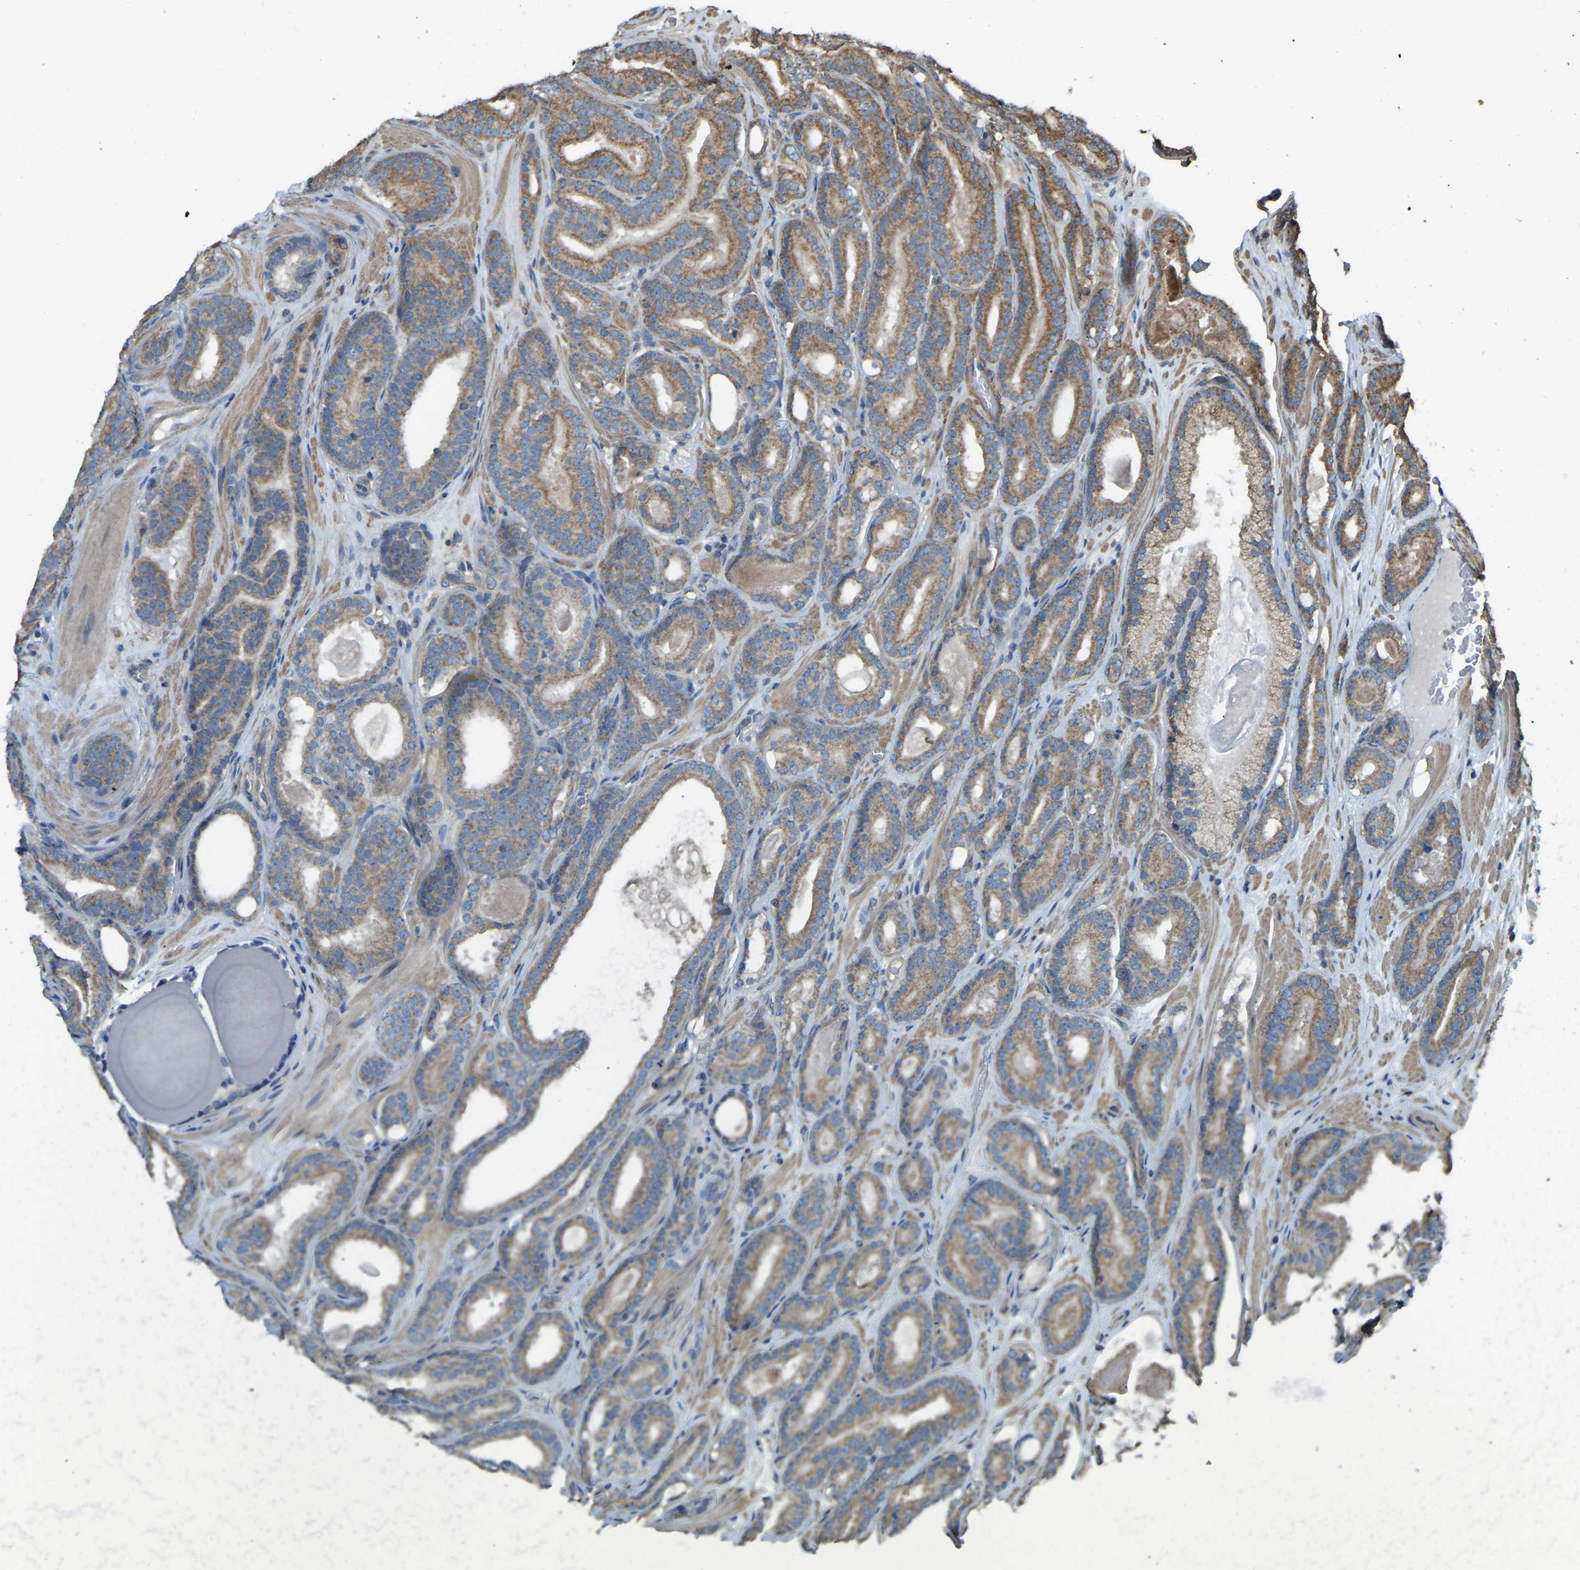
{"staining": {"intensity": "moderate", "quantity": ">75%", "location": "cytoplasmic/membranous"}, "tissue": "prostate cancer", "cell_type": "Tumor cells", "image_type": "cancer", "snomed": [{"axis": "morphology", "description": "Adenocarcinoma, High grade"}, {"axis": "topography", "description": "Prostate"}], "caption": "Immunohistochemistry (IHC) photomicrograph of prostate cancer (high-grade adenocarcinoma) stained for a protein (brown), which reveals medium levels of moderate cytoplasmic/membranous expression in about >75% of tumor cells.", "gene": "GNG2", "patient": {"sex": "male", "age": 60}}